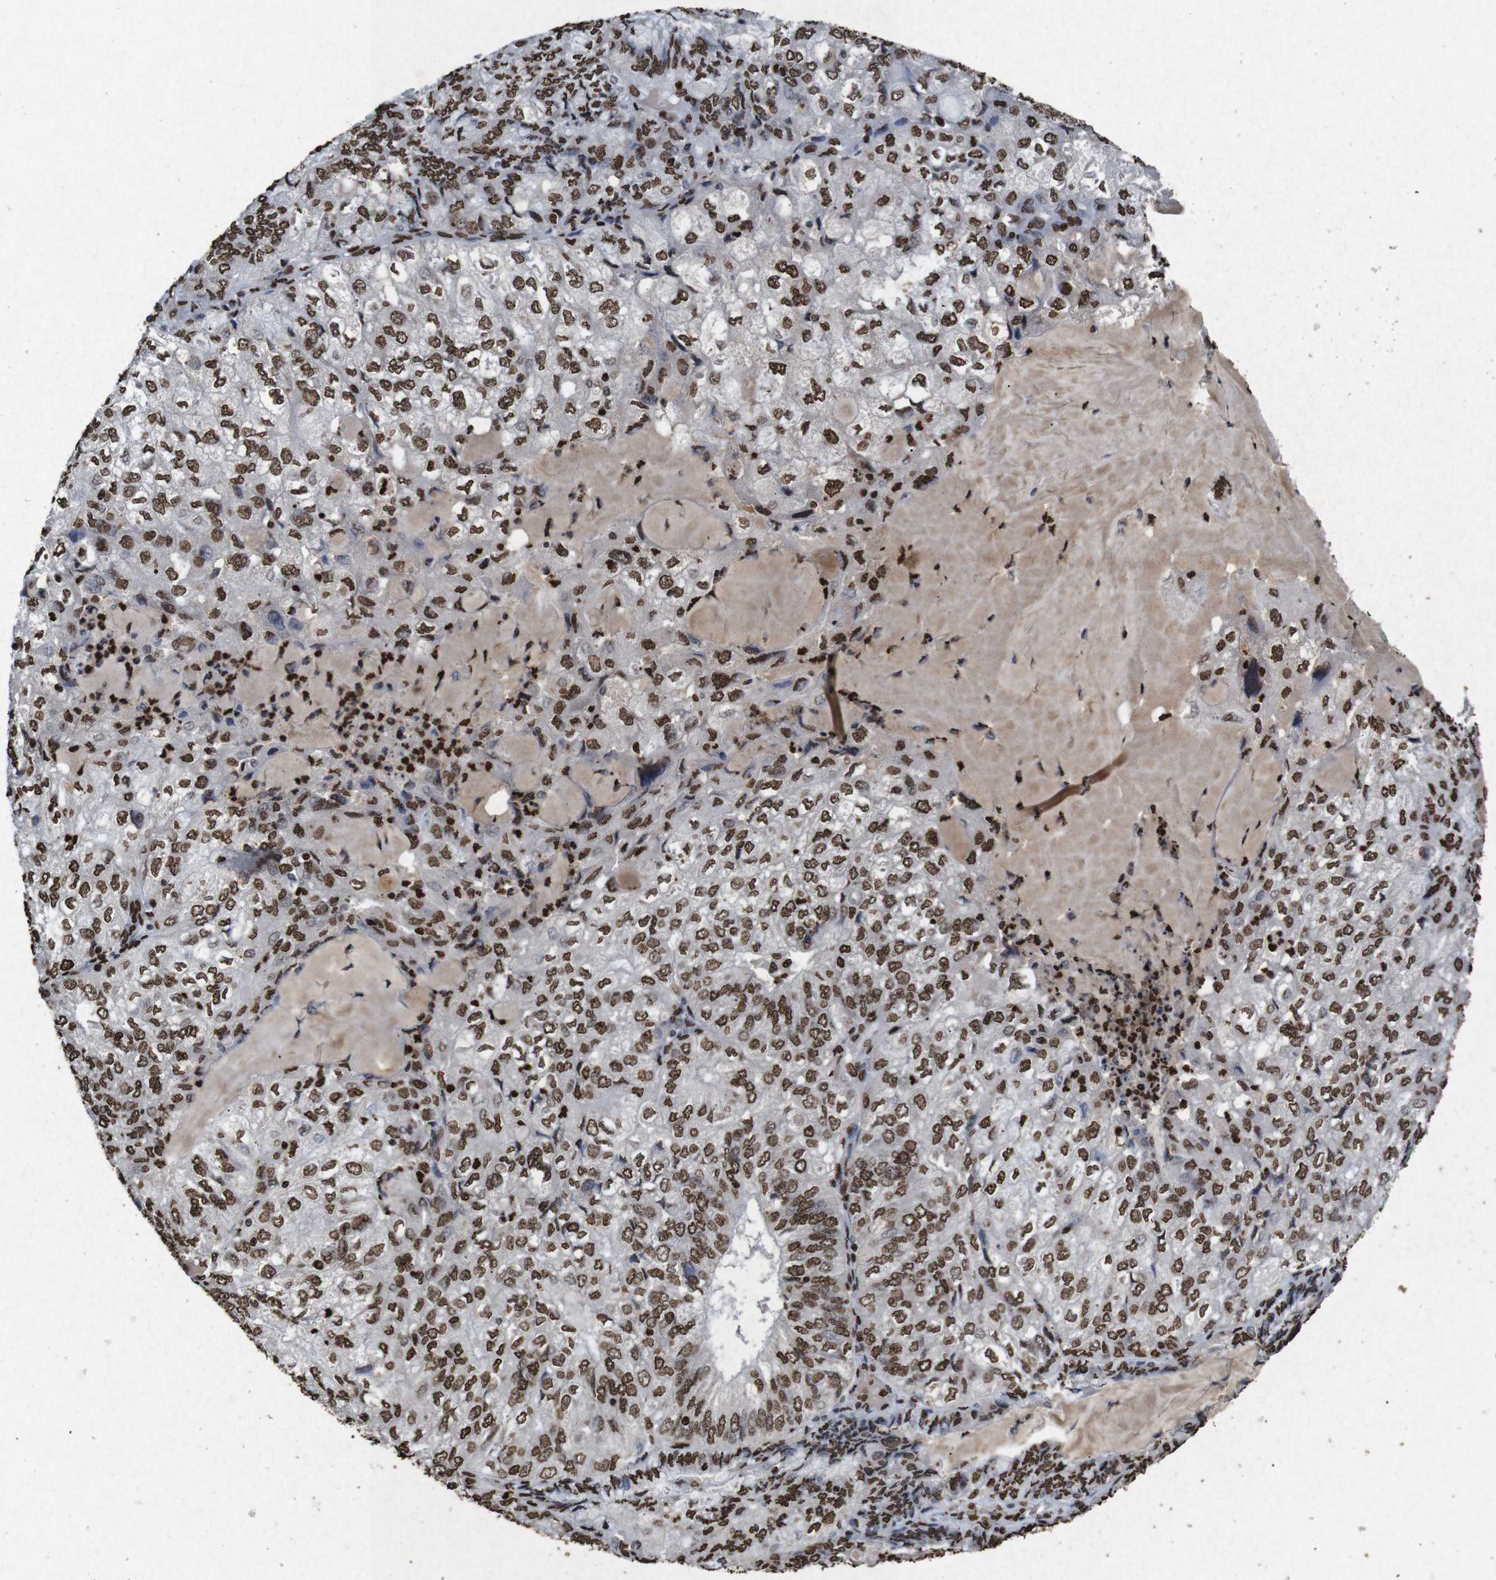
{"staining": {"intensity": "strong", "quantity": ">75%", "location": "nuclear"}, "tissue": "endometrial cancer", "cell_type": "Tumor cells", "image_type": "cancer", "snomed": [{"axis": "morphology", "description": "Adenocarcinoma, NOS"}, {"axis": "topography", "description": "Endometrium"}], "caption": "An image showing strong nuclear staining in about >75% of tumor cells in endometrial adenocarcinoma, as visualized by brown immunohistochemical staining.", "gene": "MDM2", "patient": {"sex": "female", "age": 81}}